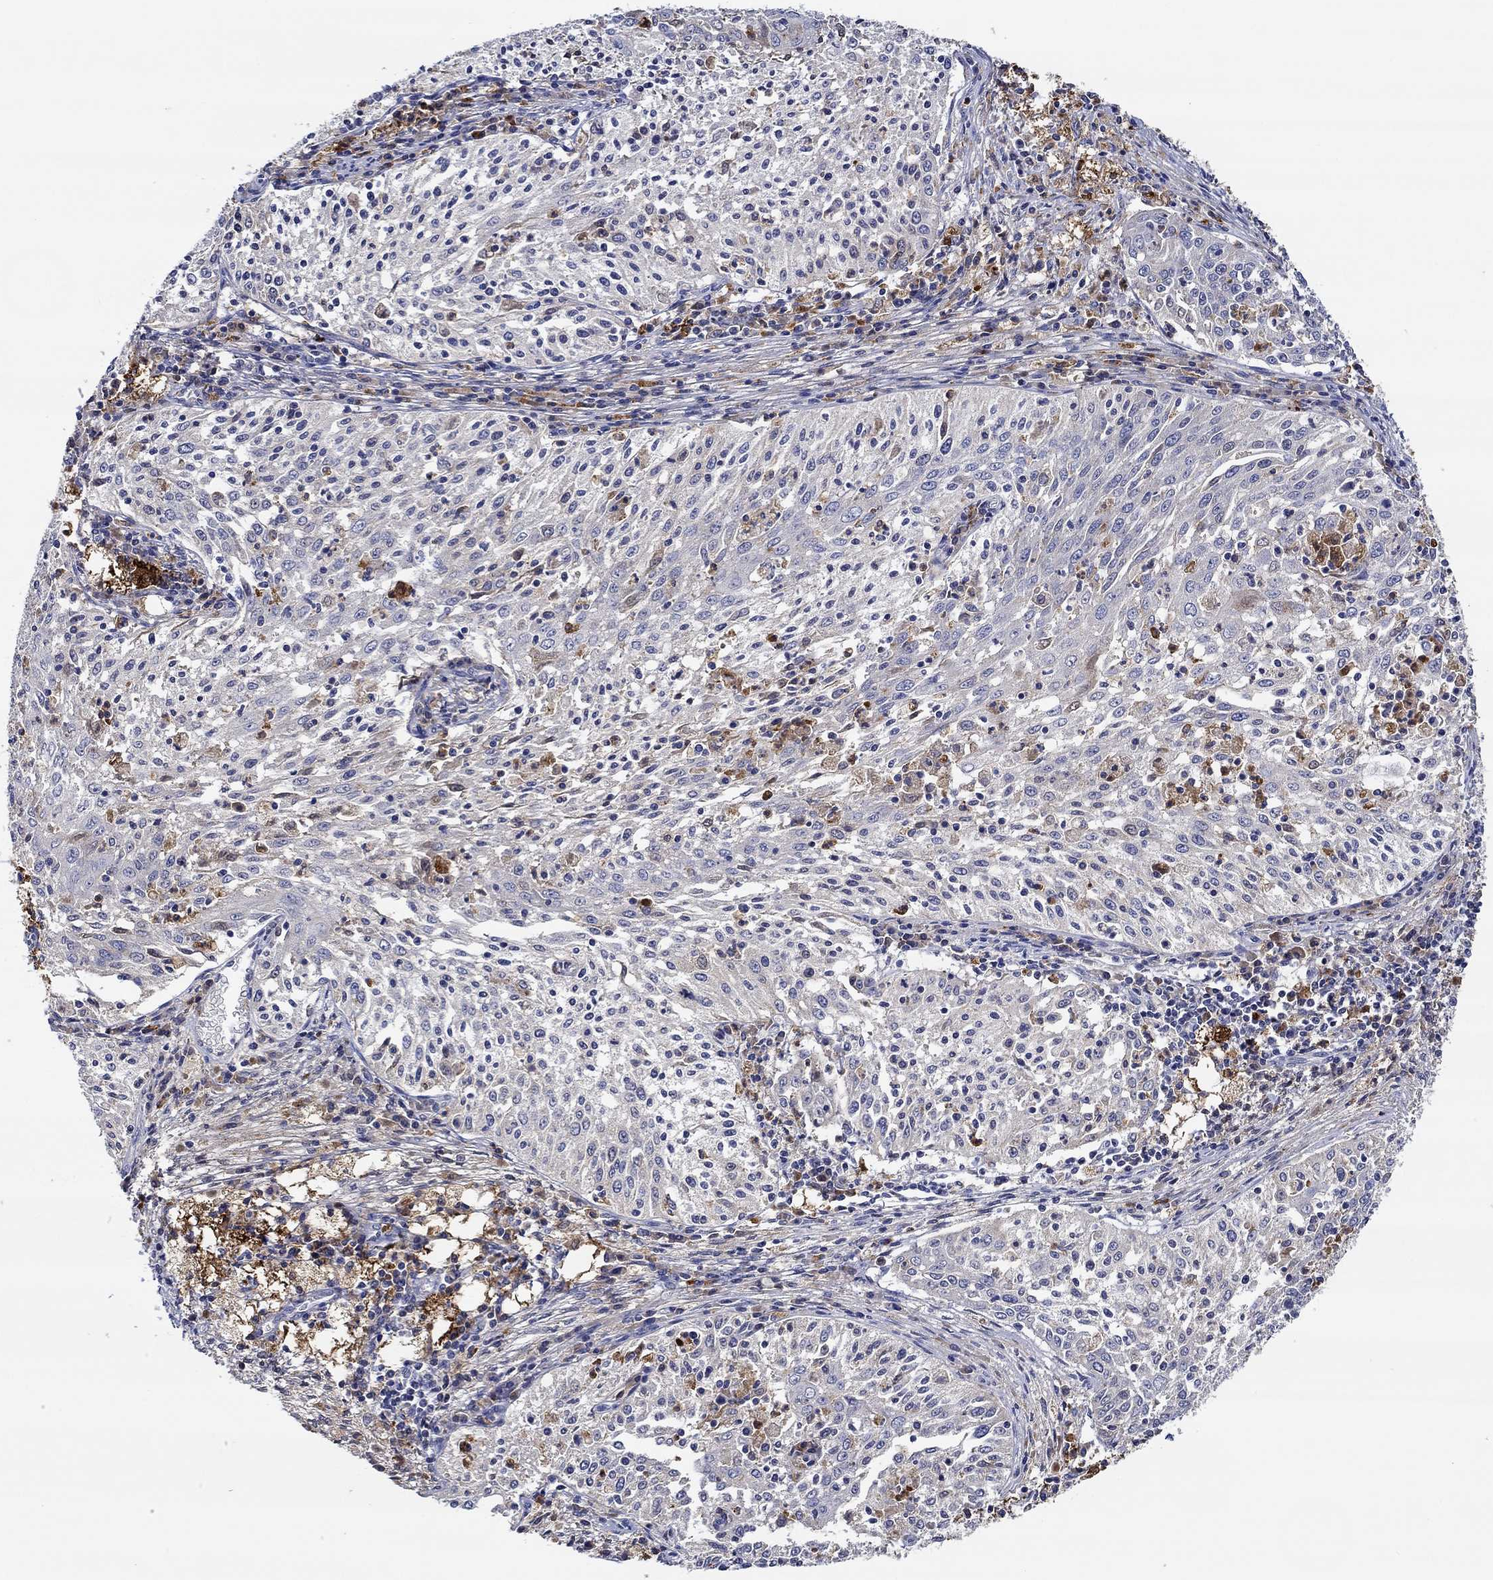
{"staining": {"intensity": "weak", "quantity": "<25%", "location": "cytoplasmic/membranous"}, "tissue": "cervical cancer", "cell_type": "Tumor cells", "image_type": "cancer", "snomed": [{"axis": "morphology", "description": "Squamous cell carcinoma, NOS"}, {"axis": "topography", "description": "Cervix"}], "caption": "Immunohistochemical staining of human cervical cancer (squamous cell carcinoma) exhibits no significant positivity in tumor cells.", "gene": "CHIT1", "patient": {"sex": "female", "age": 41}}